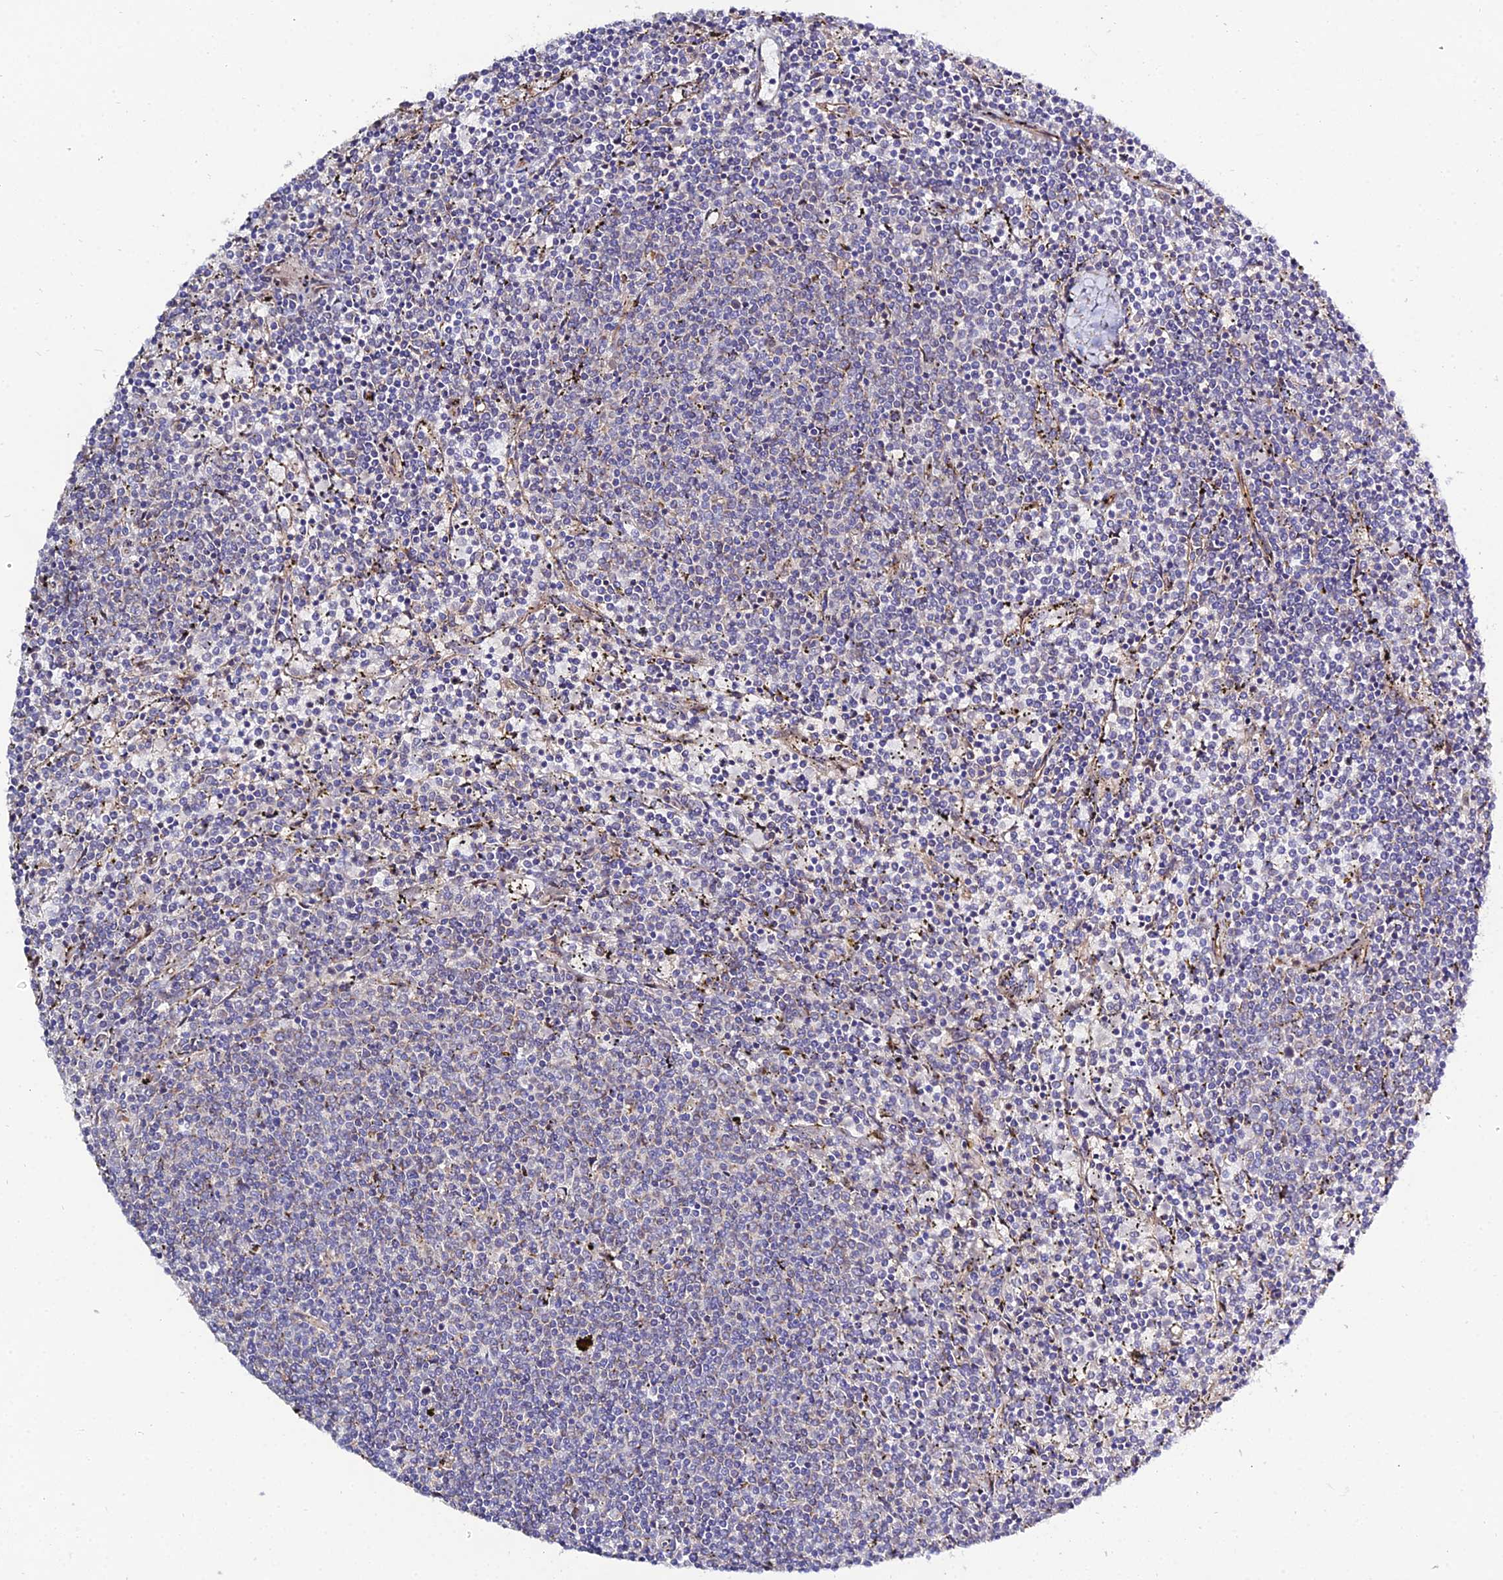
{"staining": {"intensity": "negative", "quantity": "none", "location": "none"}, "tissue": "lymphoma", "cell_type": "Tumor cells", "image_type": "cancer", "snomed": [{"axis": "morphology", "description": "Malignant lymphoma, non-Hodgkin's type, Low grade"}, {"axis": "topography", "description": "Spleen"}], "caption": "Human lymphoma stained for a protein using immunohistochemistry (IHC) reveals no staining in tumor cells.", "gene": "ARL6IP1", "patient": {"sex": "female", "age": 50}}